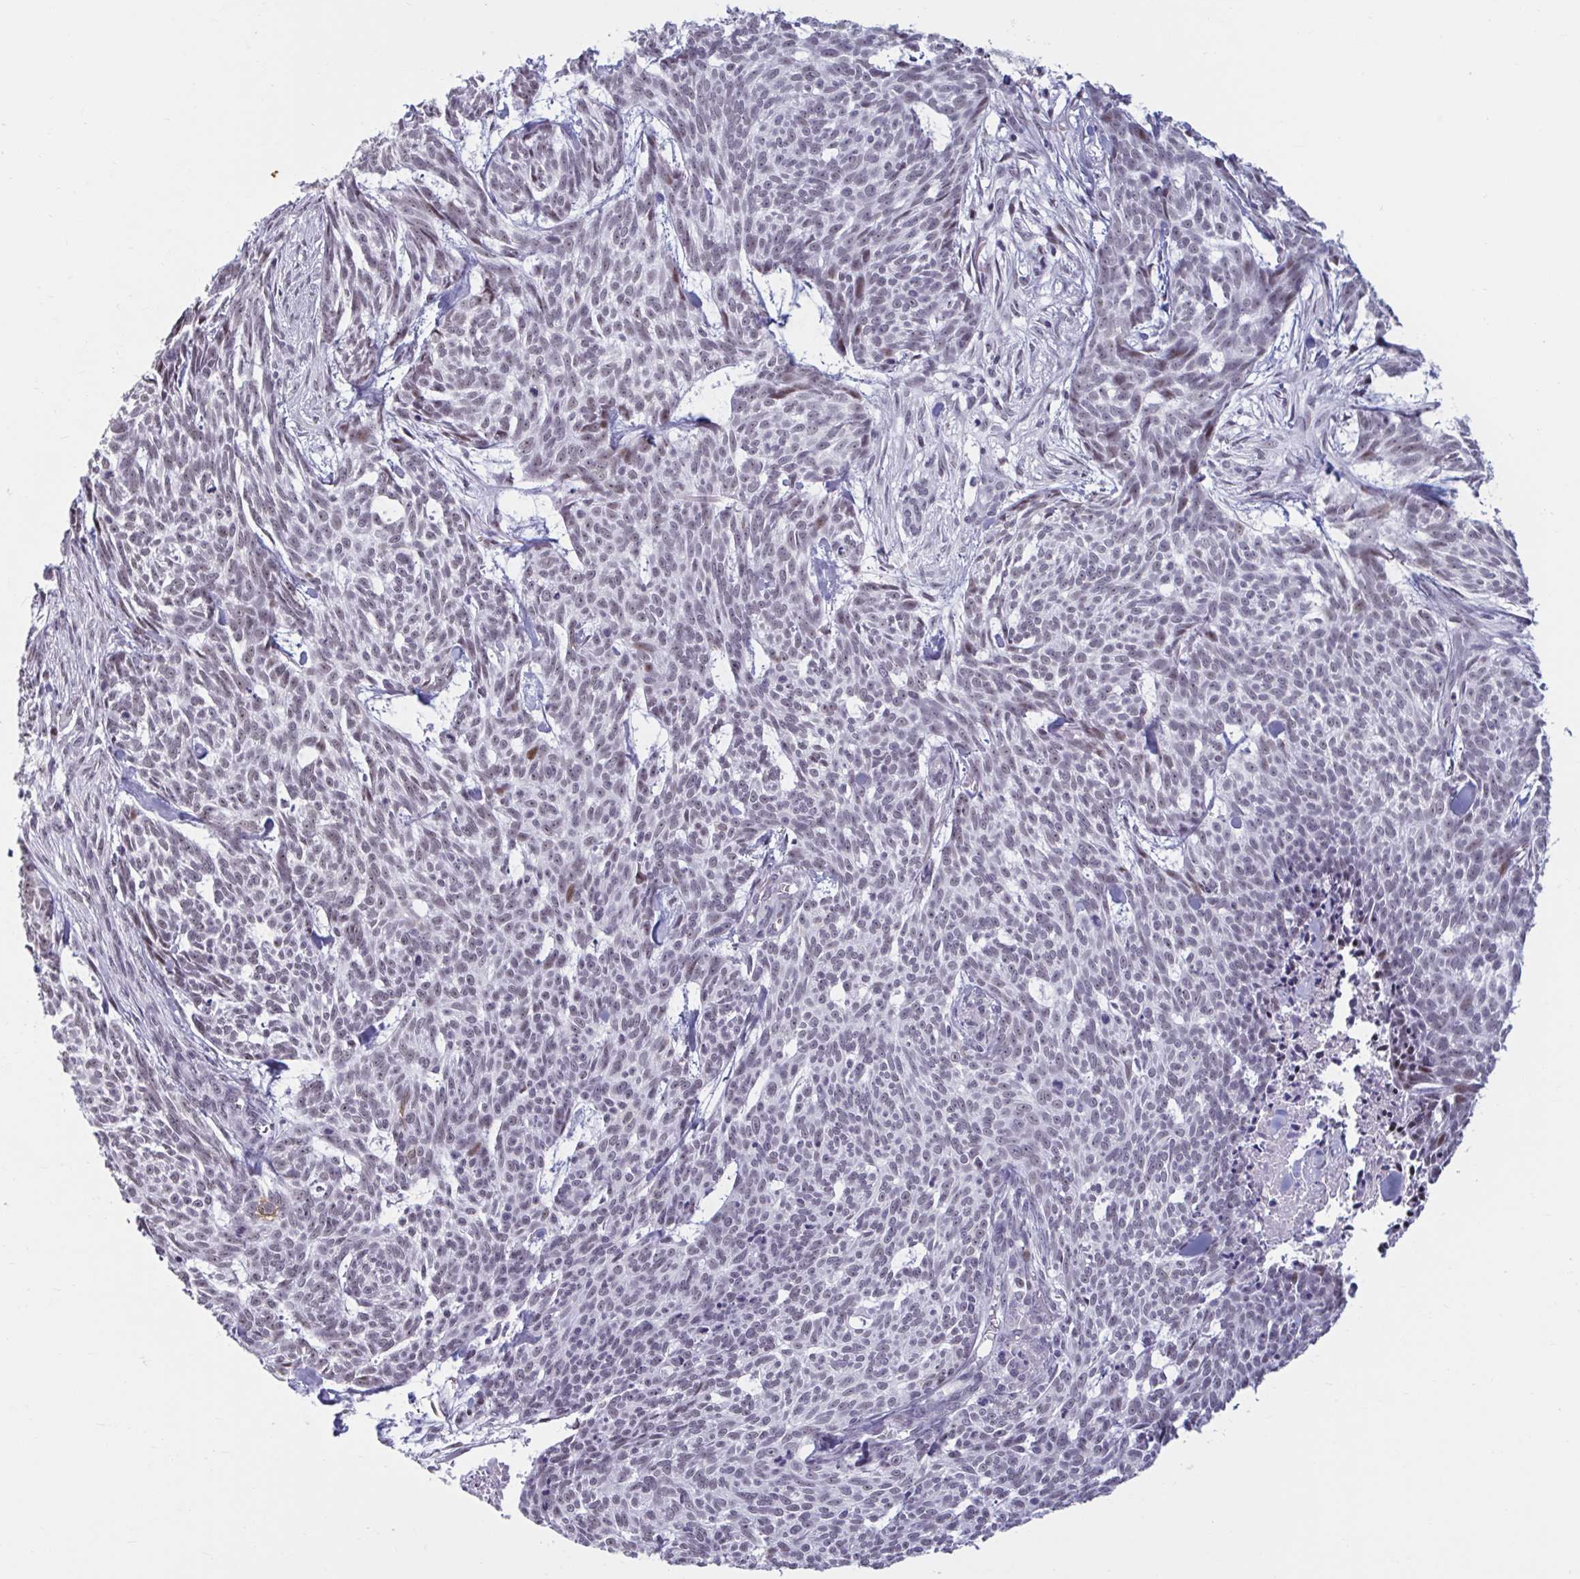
{"staining": {"intensity": "weak", "quantity": "<25%", "location": "nuclear"}, "tissue": "skin cancer", "cell_type": "Tumor cells", "image_type": "cancer", "snomed": [{"axis": "morphology", "description": "Basal cell carcinoma"}, {"axis": "topography", "description": "Skin"}], "caption": "DAB immunohistochemical staining of basal cell carcinoma (skin) shows no significant positivity in tumor cells.", "gene": "HSD17B6", "patient": {"sex": "female", "age": 93}}